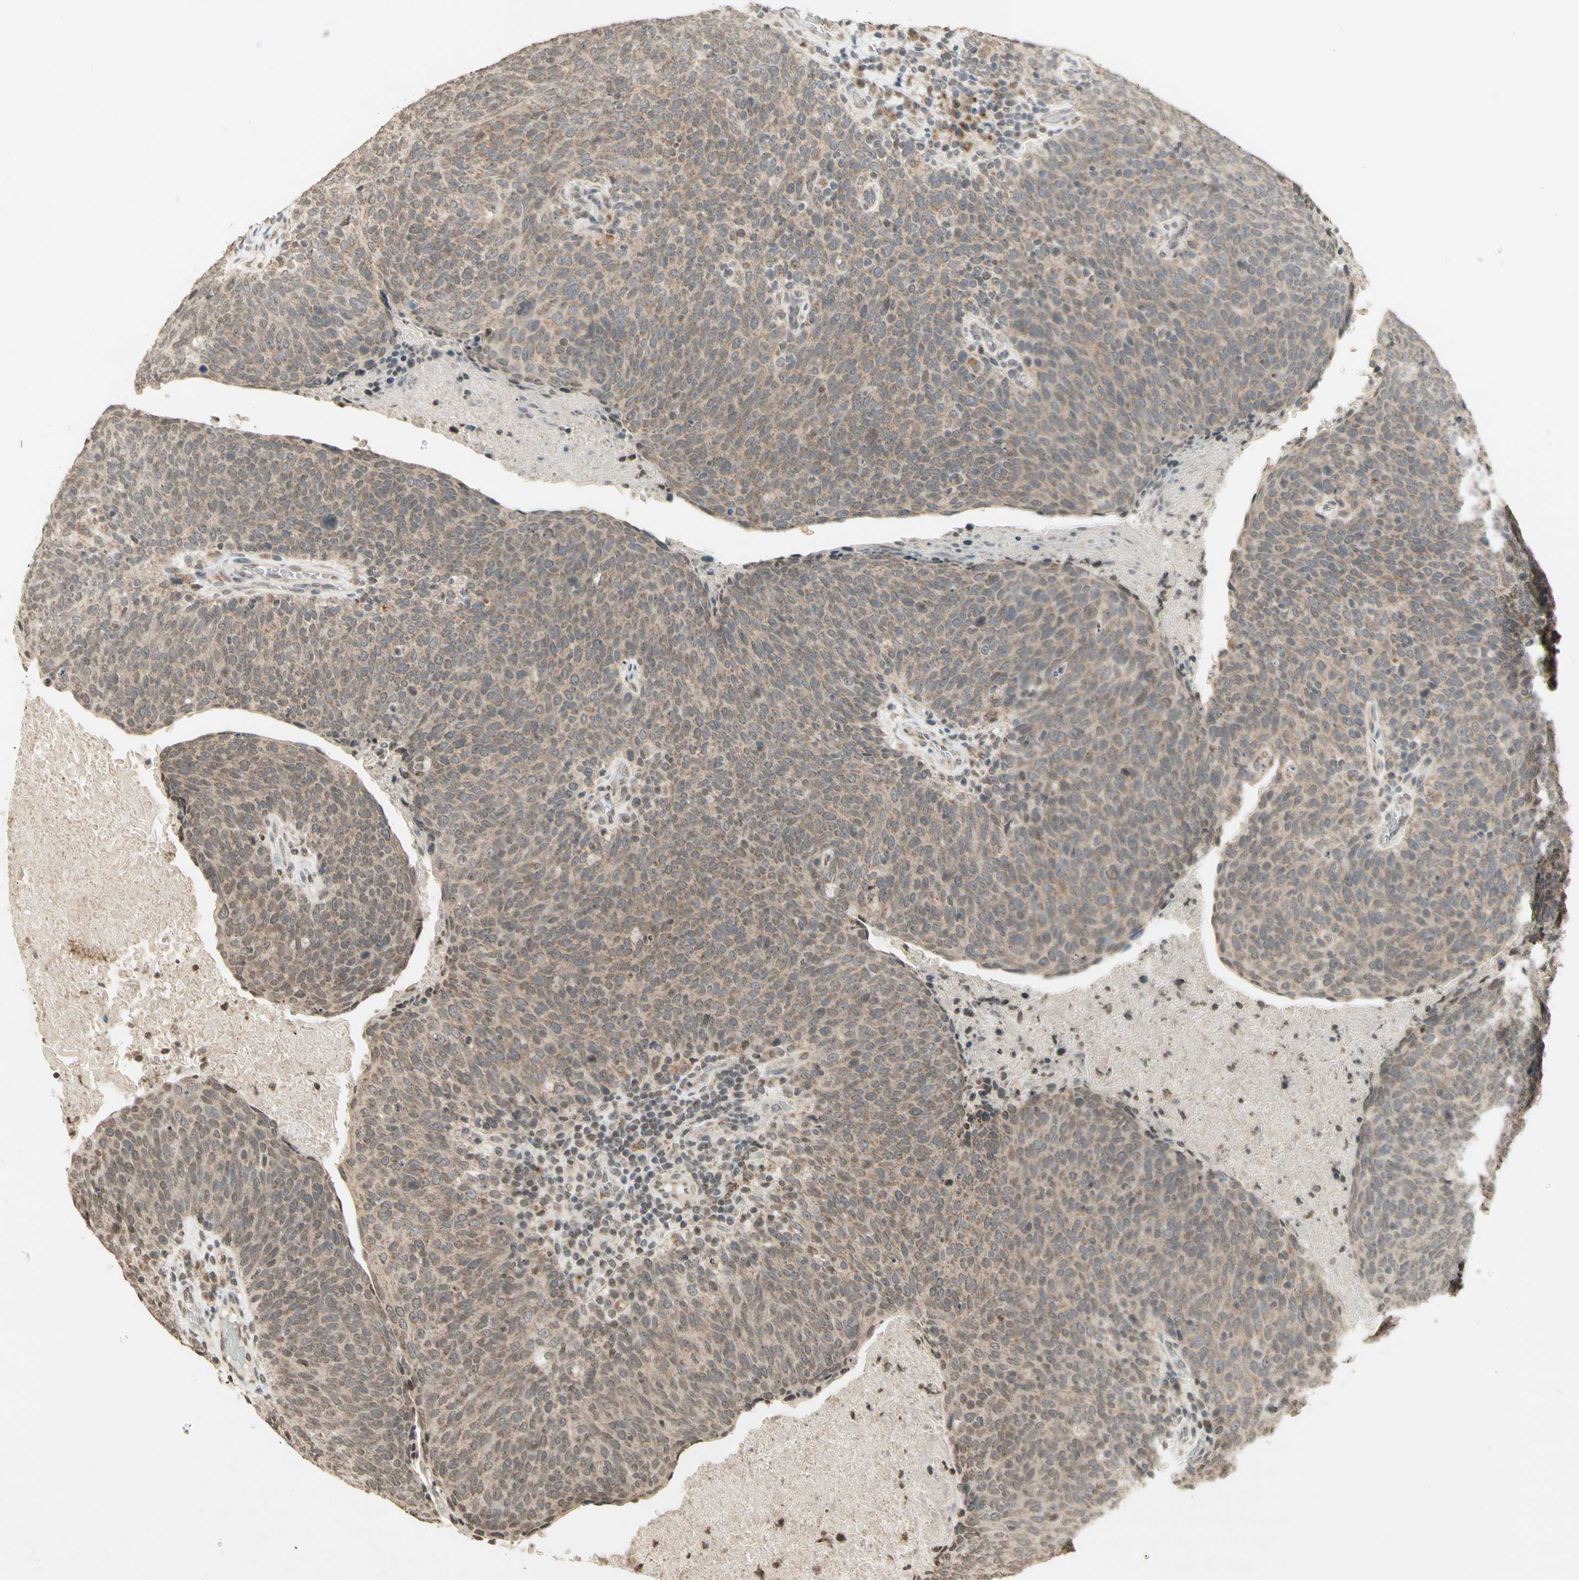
{"staining": {"intensity": "weak", "quantity": "25%-75%", "location": "cytoplasmic/membranous"}, "tissue": "head and neck cancer", "cell_type": "Tumor cells", "image_type": "cancer", "snomed": [{"axis": "morphology", "description": "Squamous cell carcinoma, NOS"}, {"axis": "morphology", "description": "Squamous cell carcinoma, metastatic, NOS"}, {"axis": "topography", "description": "Lymph node"}, {"axis": "topography", "description": "Head-Neck"}], "caption": "IHC image of neoplastic tissue: human head and neck cancer stained using immunohistochemistry (IHC) displays low levels of weak protein expression localized specifically in the cytoplasmic/membranous of tumor cells, appearing as a cytoplasmic/membranous brown color.", "gene": "CCNI", "patient": {"sex": "male", "age": 62}}